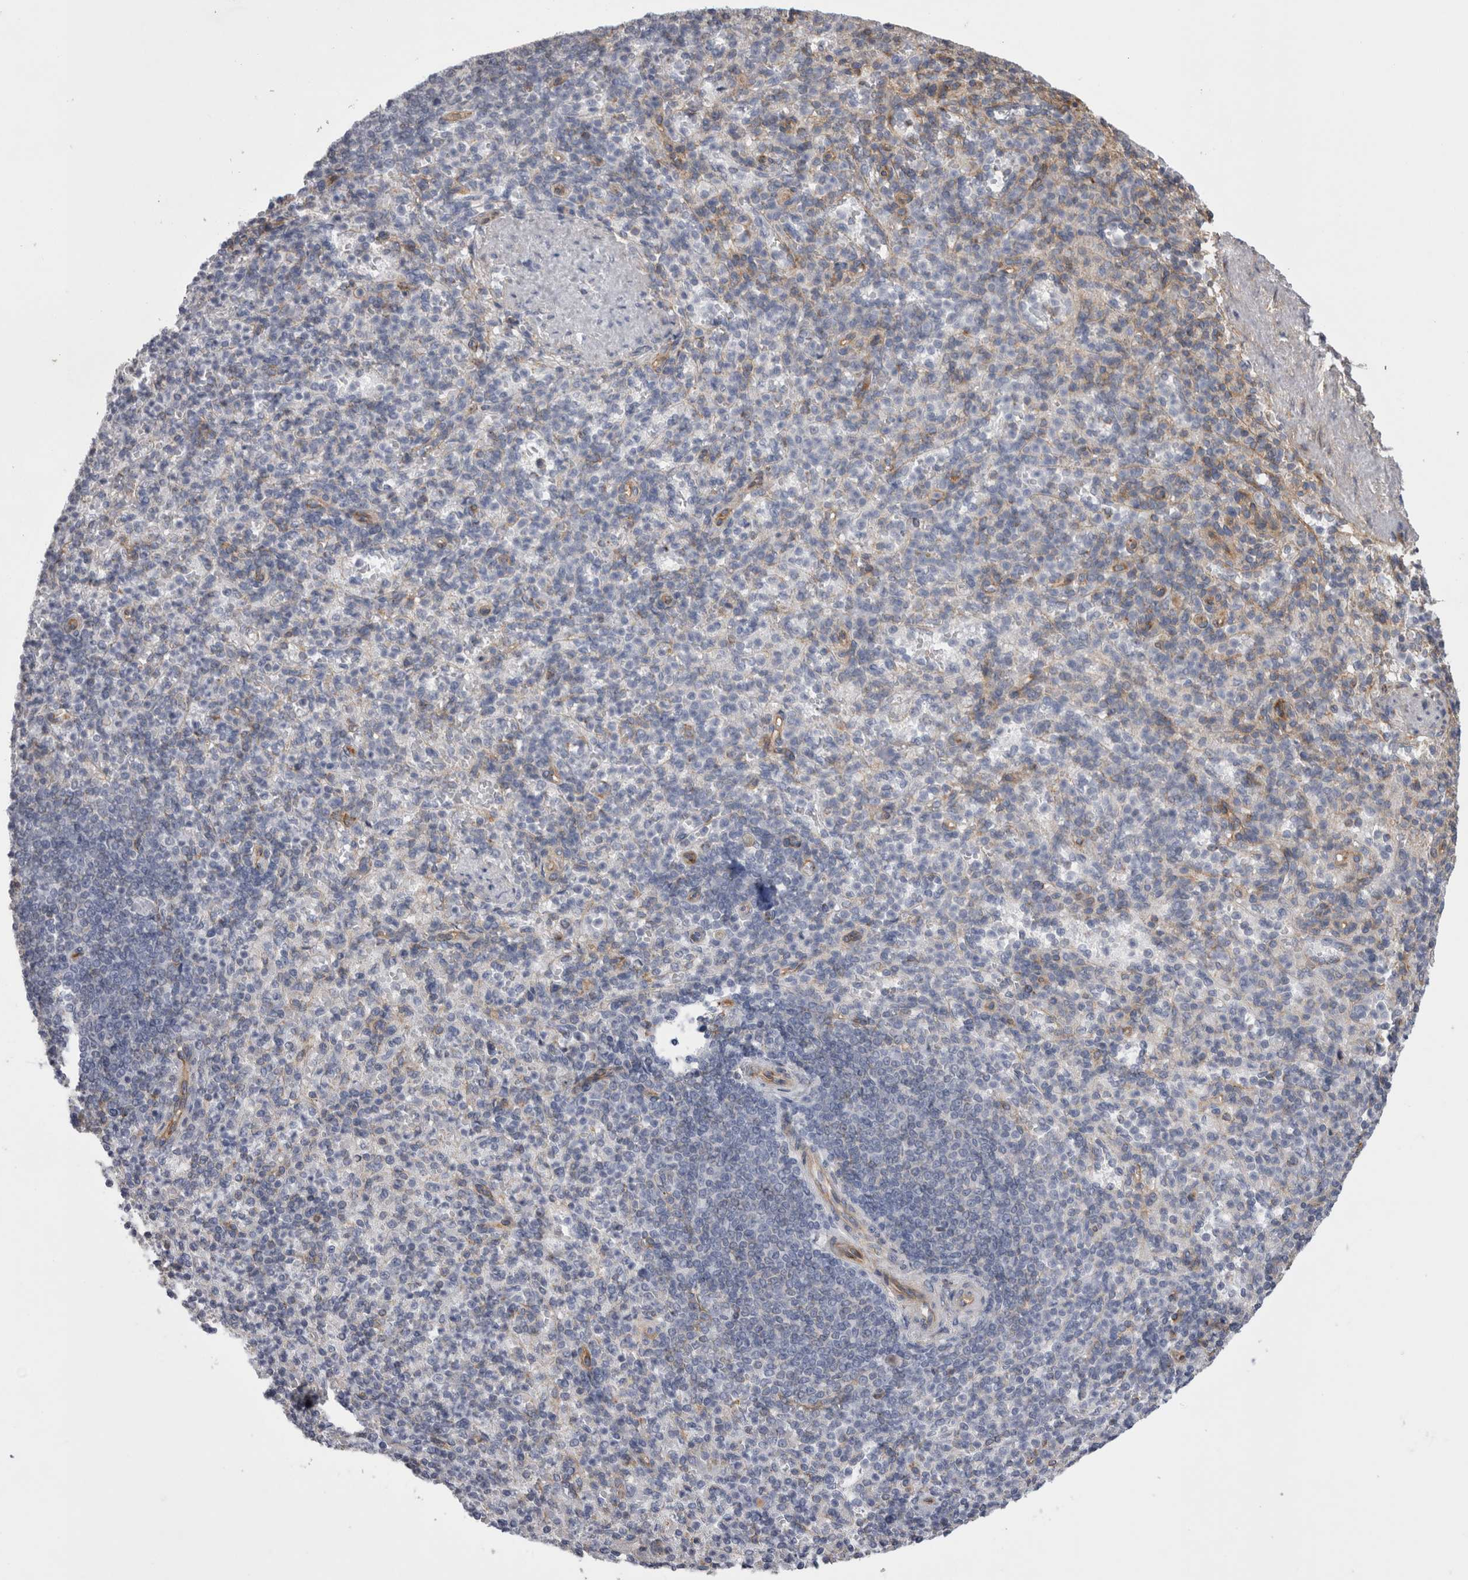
{"staining": {"intensity": "negative", "quantity": "none", "location": "none"}, "tissue": "spleen", "cell_type": "Cells in red pulp", "image_type": "normal", "snomed": [{"axis": "morphology", "description": "Normal tissue, NOS"}, {"axis": "topography", "description": "Spleen"}], "caption": "Protein analysis of benign spleen exhibits no significant expression in cells in red pulp.", "gene": "ATXN3L", "patient": {"sex": "female", "age": 74}}